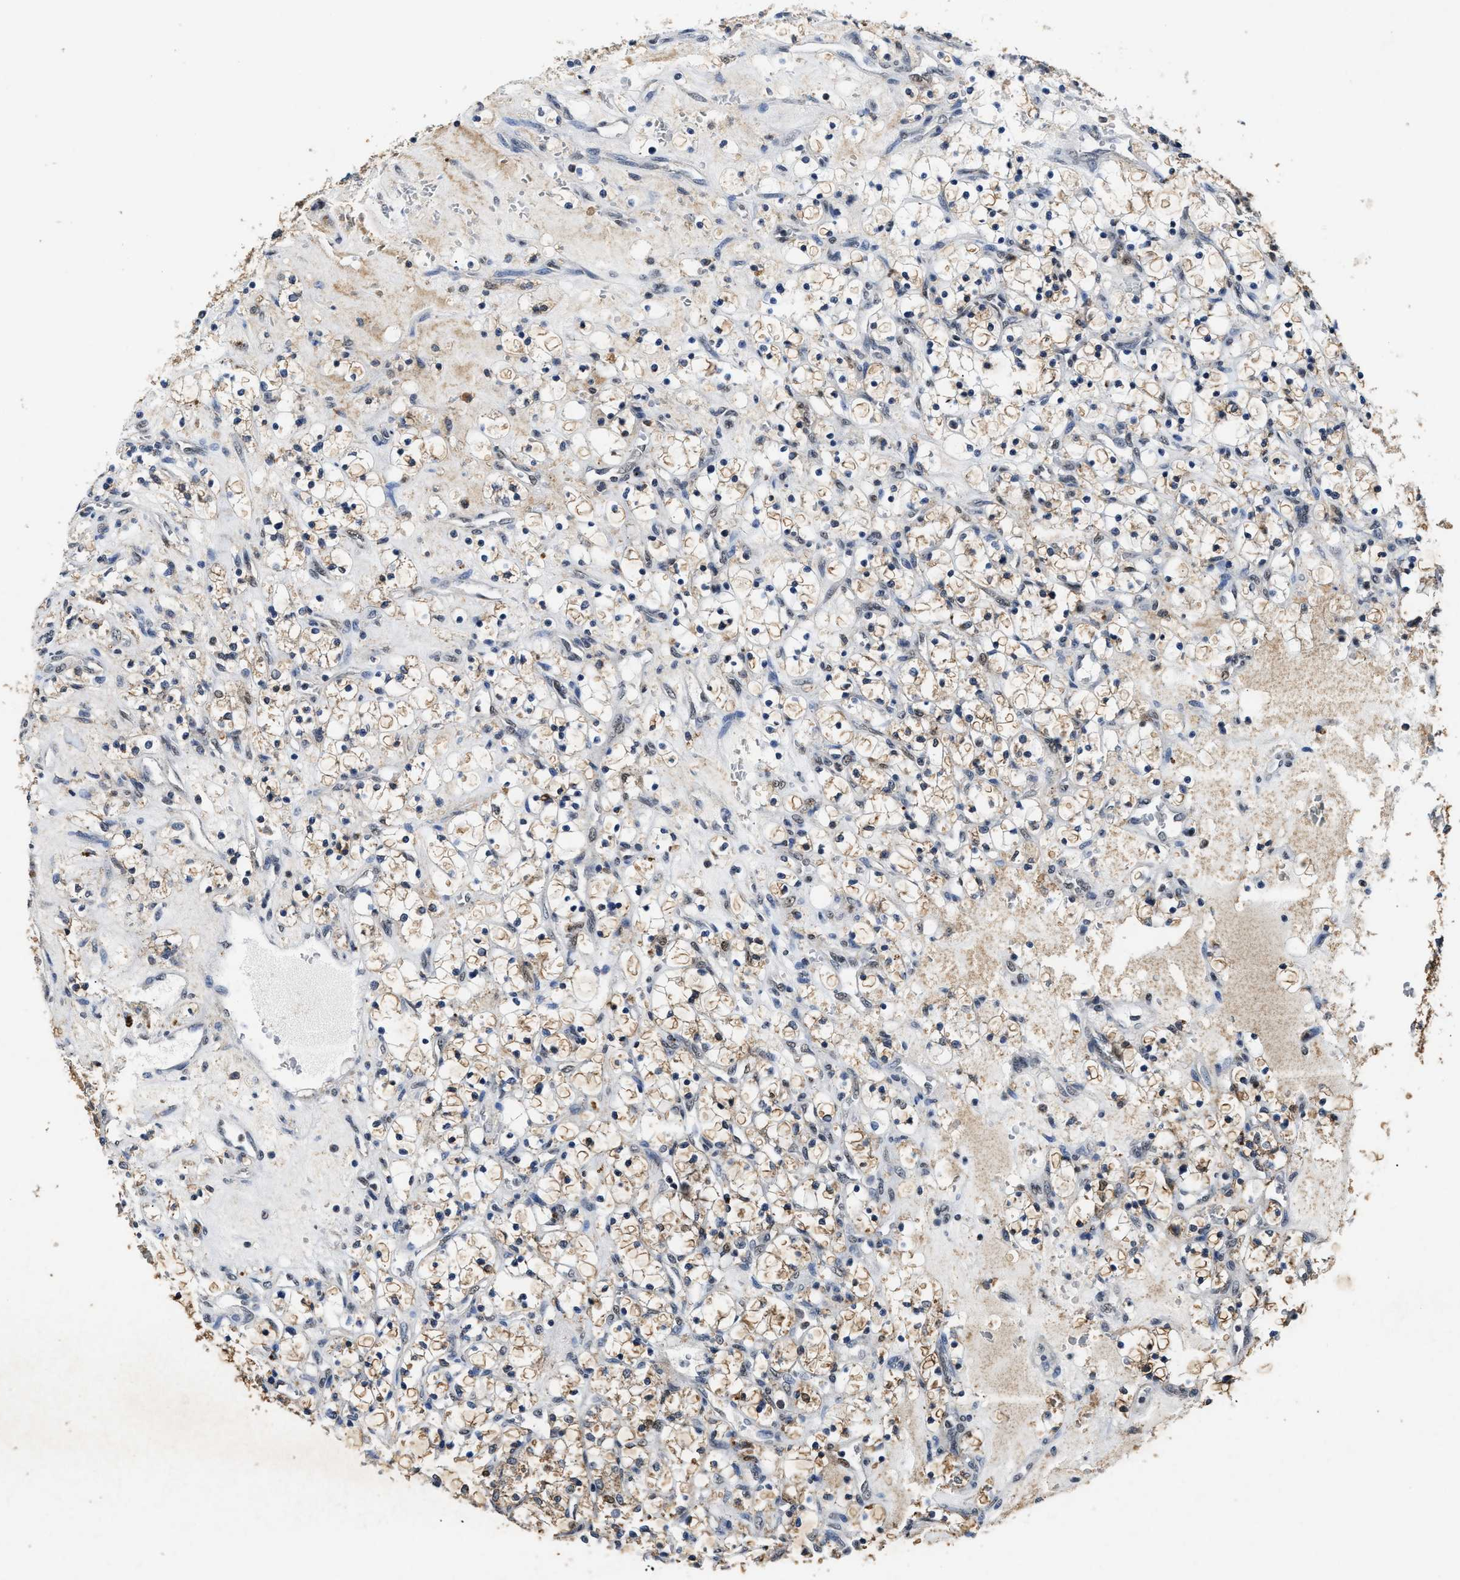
{"staining": {"intensity": "weak", "quantity": ">75%", "location": "cytoplasmic/membranous"}, "tissue": "renal cancer", "cell_type": "Tumor cells", "image_type": "cancer", "snomed": [{"axis": "morphology", "description": "Adenocarcinoma, NOS"}, {"axis": "topography", "description": "Kidney"}], "caption": "Renal cancer tissue shows weak cytoplasmic/membranous expression in about >75% of tumor cells, visualized by immunohistochemistry.", "gene": "ACOX1", "patient": {"sex": "female", "age": 69}}